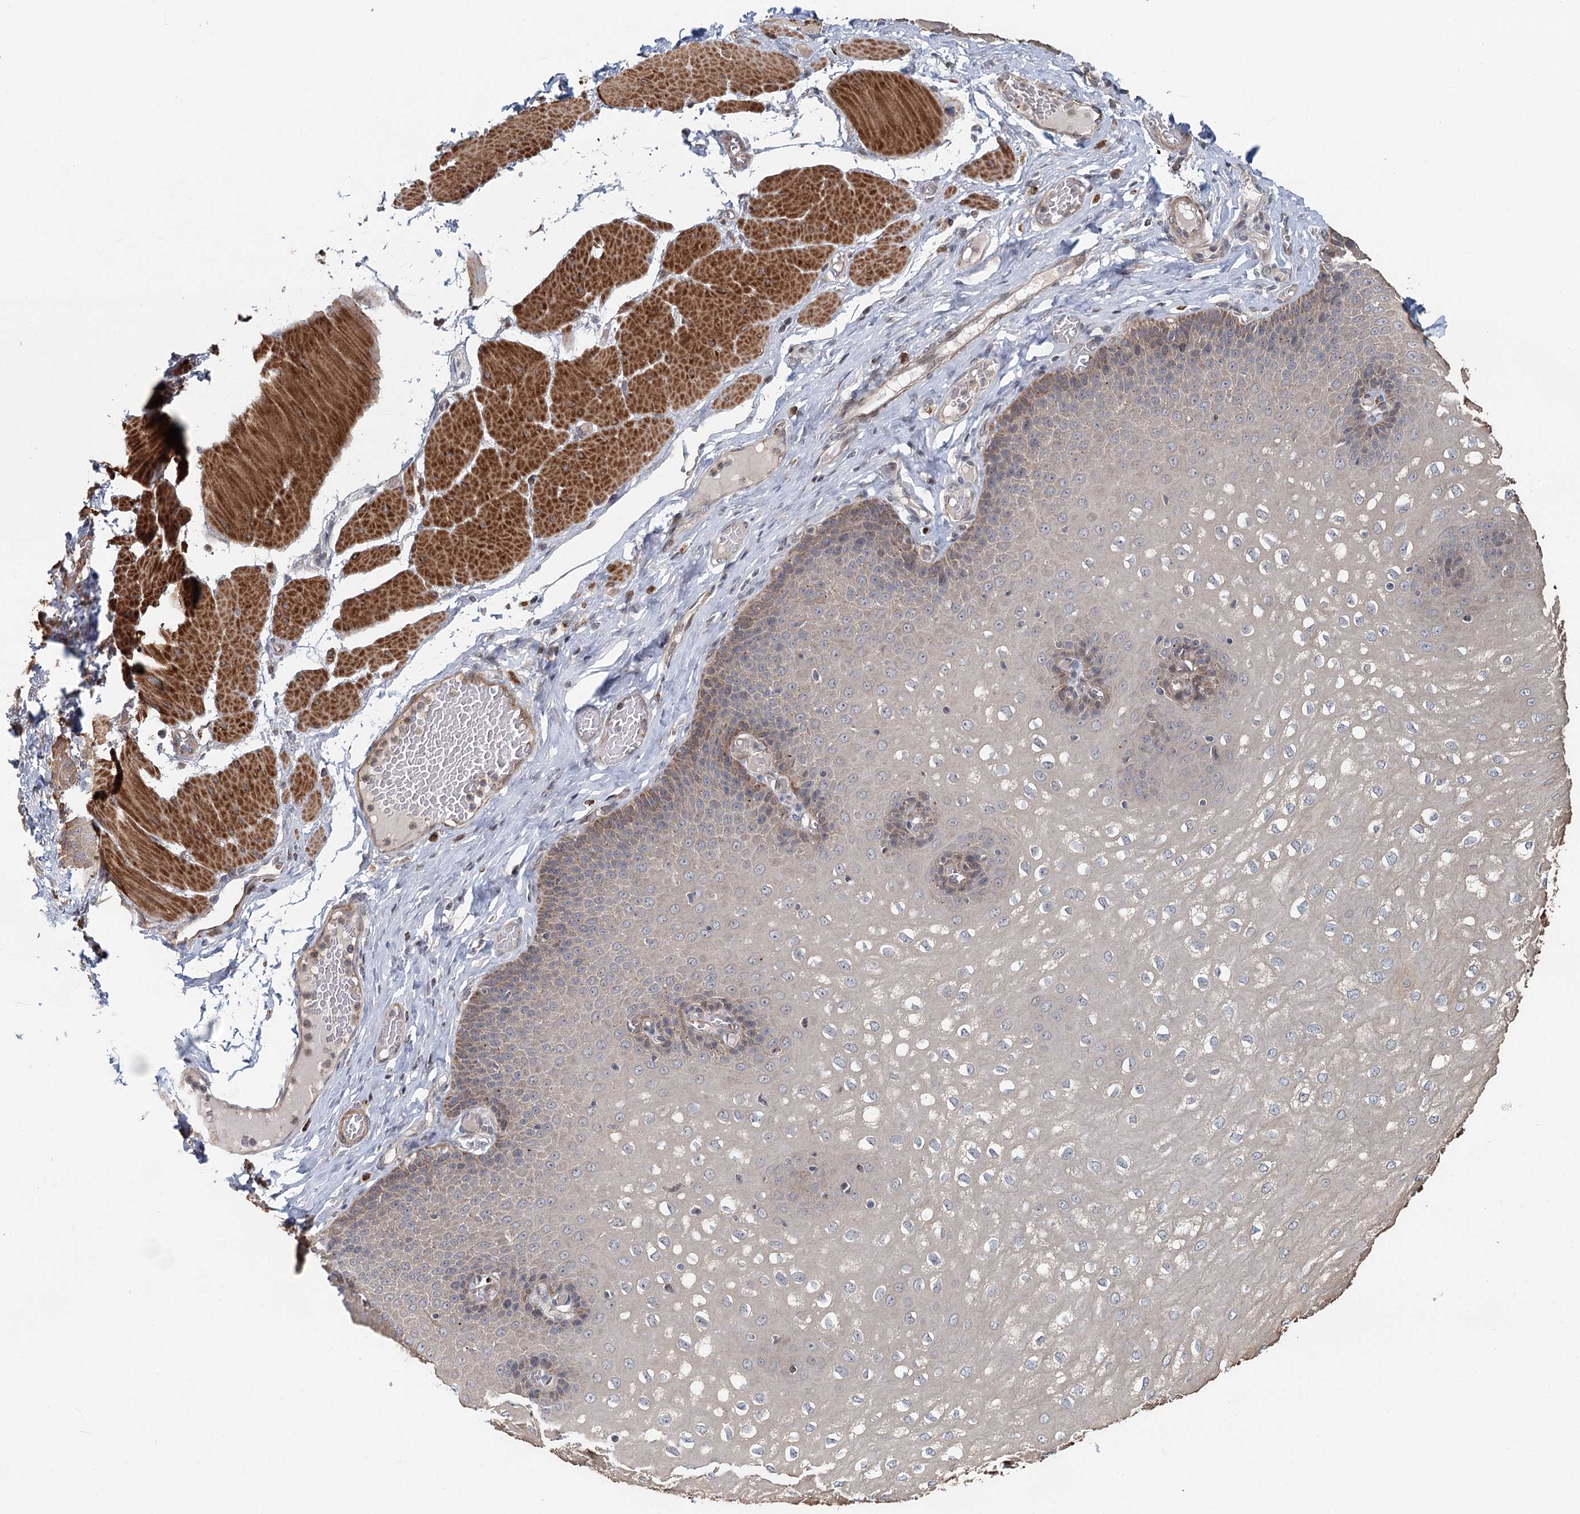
{"staining": {"intensity": "weak", "quantity": "25%-75%", "location": "cytoplasmic/membranous"}, "tissue": "esophagus", "cell_type": "Squamous epithelial cells", "image_type": "normal", "snomed": [{"axis": "morphology", "description": "Normal tissue, NOS"}, {"axis": "topography", "description": "Esophagus"}], "caption": "Immunohistochemical staining of normal esophagus displays low levels of weak cytoplasmic/membranous expression in approximately 25%-75% of squamous epithelial cells.", "gene": "RNF111", "patient": {"sex": "male", "age": 60}}